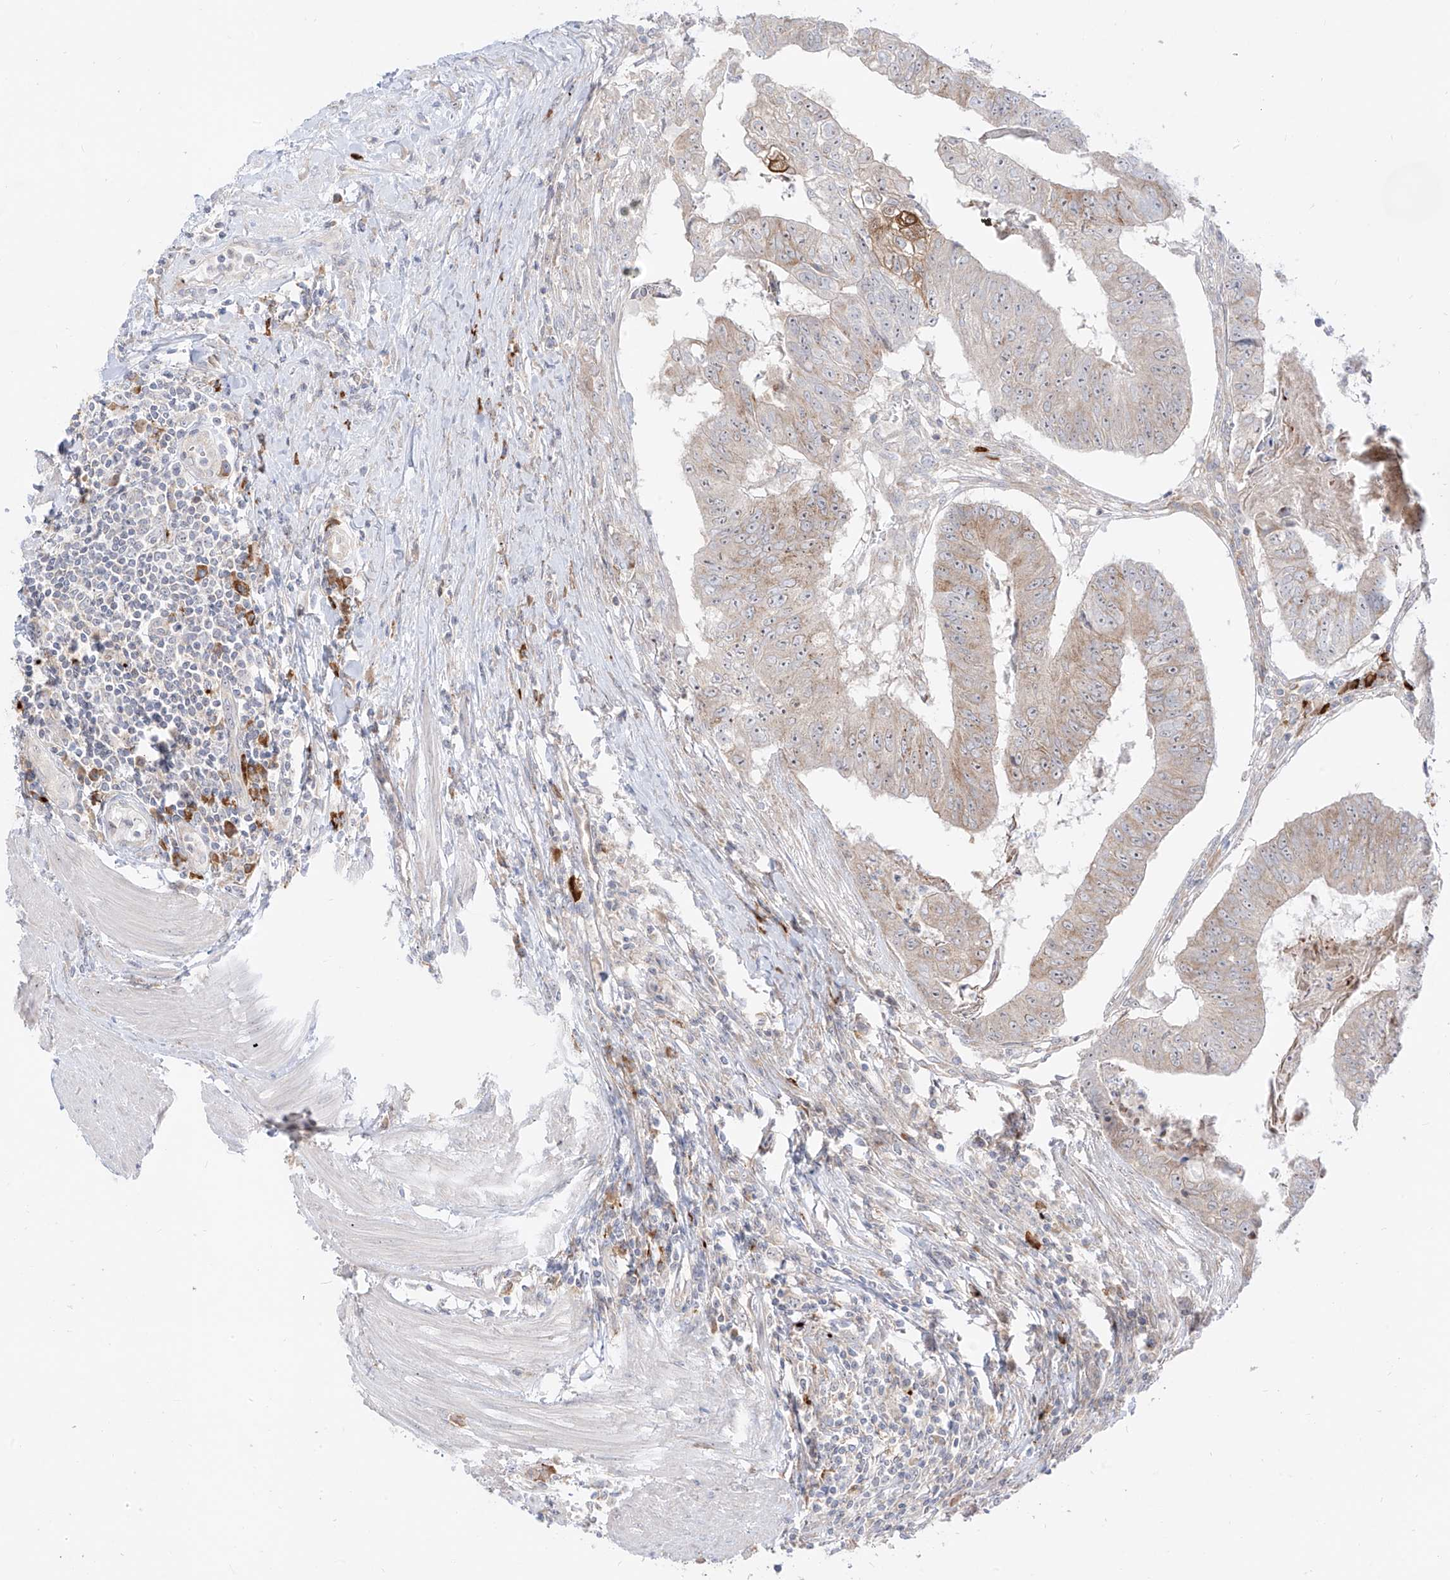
{"staining": {"intensity": "moderate", "quantity": "<25%", "location": "cytoplasmic/membranous"}, "tissue": "colorectal cancer", "cell_type": "Tumor cells", "image_type": "cancer", "snomed": [{"axis": "morphology", "description": "Adenocarcinoma, NOS"}, {"axis": "topography", "description": "Colon"}], "caption": "An image showing moderate cytoplasmic/membranous expression in about <25% of tumor cells in colorectal cancer, as visualized by brown immunohistochemical staining.", "gene": "SYTL3", "patient": {"sex": "female", "age": 67}}